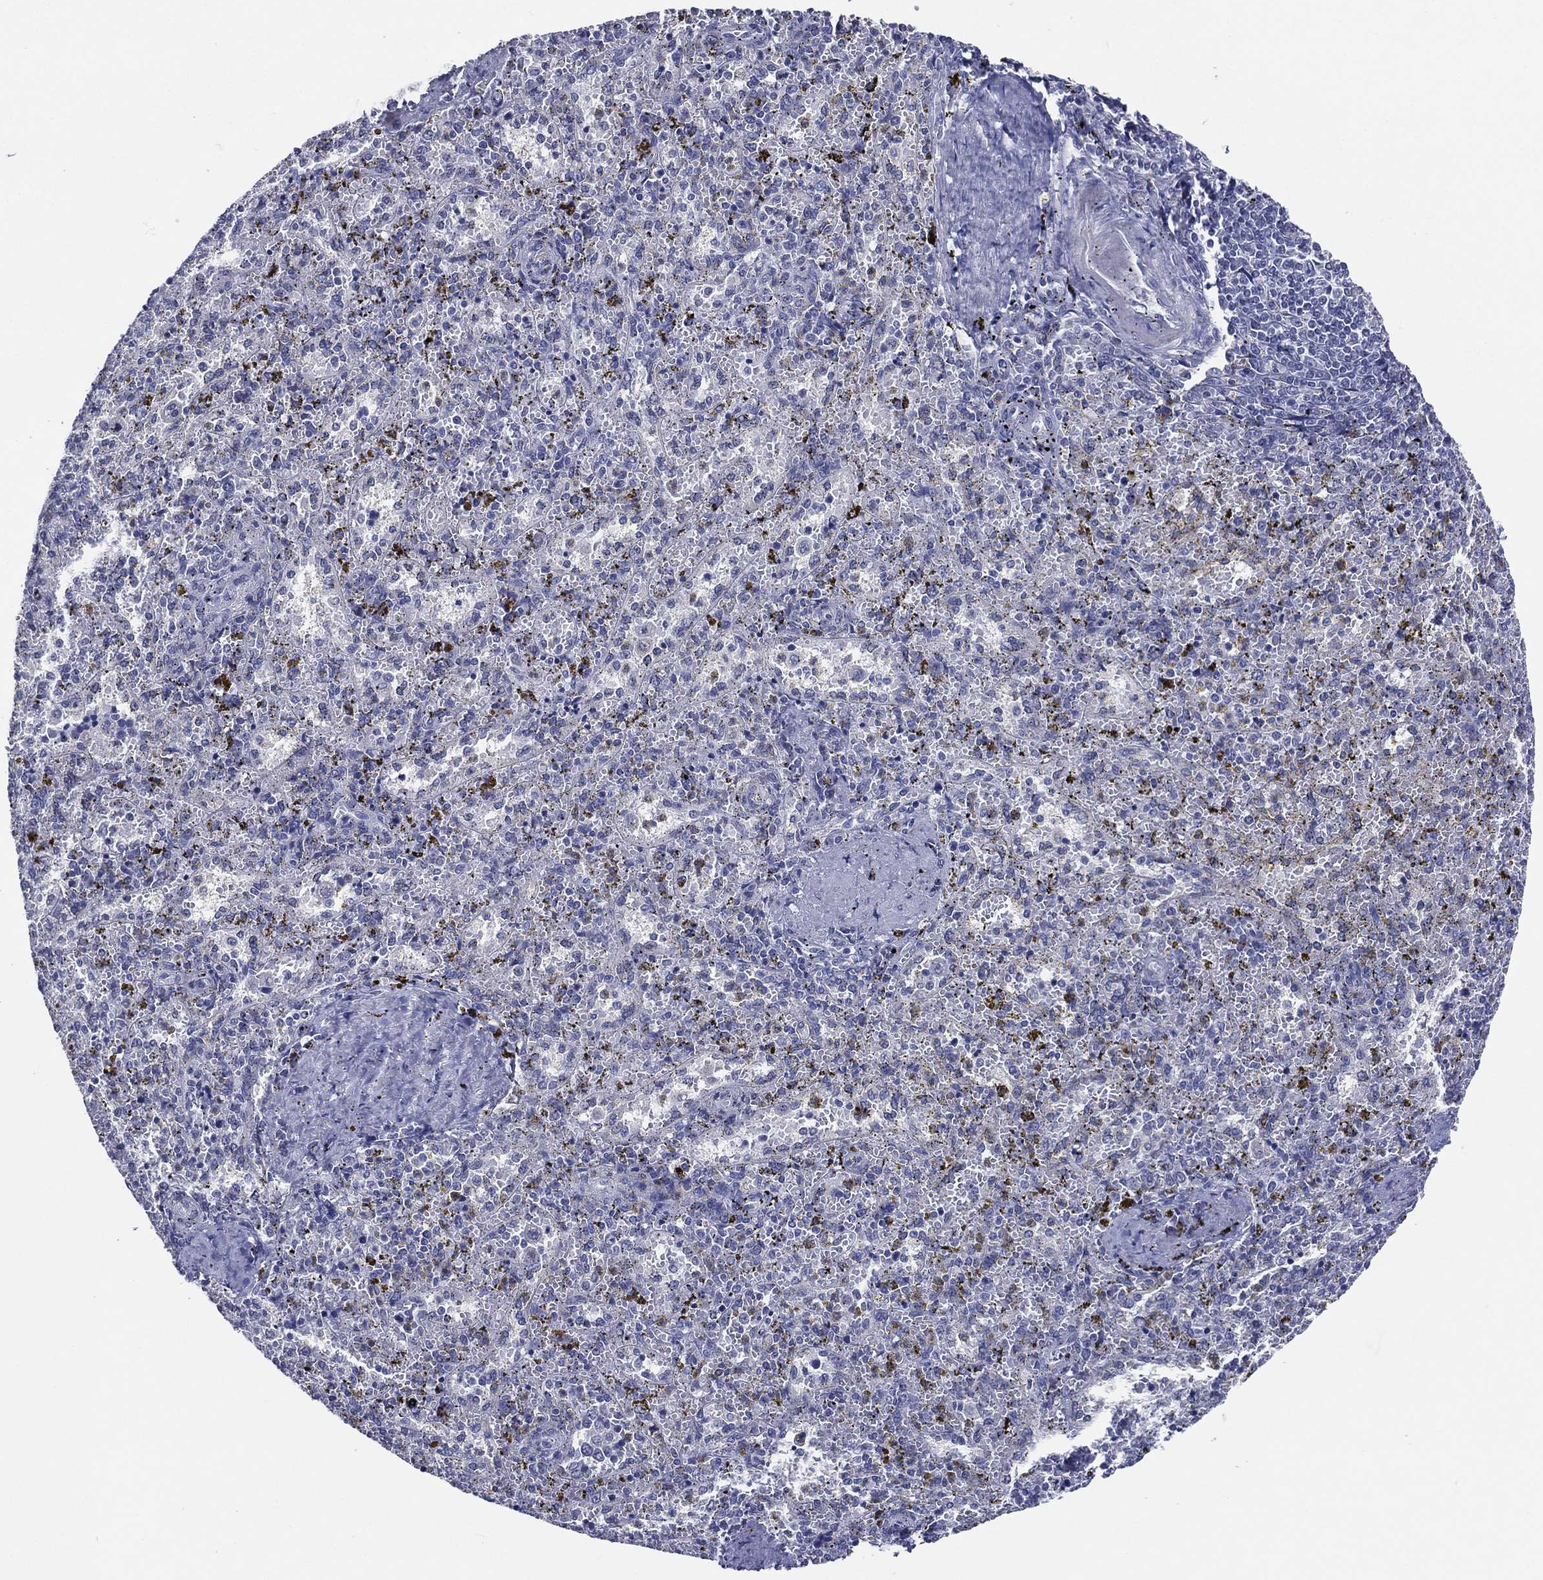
{"staining": {"intensity": "negative", "quantity": "none", "location": "none"}, "tissue": "spleen", "cell_type": "Cells in red pulp", "image_type": "normal", "snomed": [{"axis": "morphology", "description": "Normal tissue, NOS"}, {"axis": "topography", "description": "Spleen"}], "caption": "IHC image of benign spleen: spleen stained with DAB shows no significant protein positivity in cells in red pulp. (DAB immunohistochemistry (IHC), high magnification).", "gene": "SLC13A4", "patient": {"sex": "female", "age": 50}}